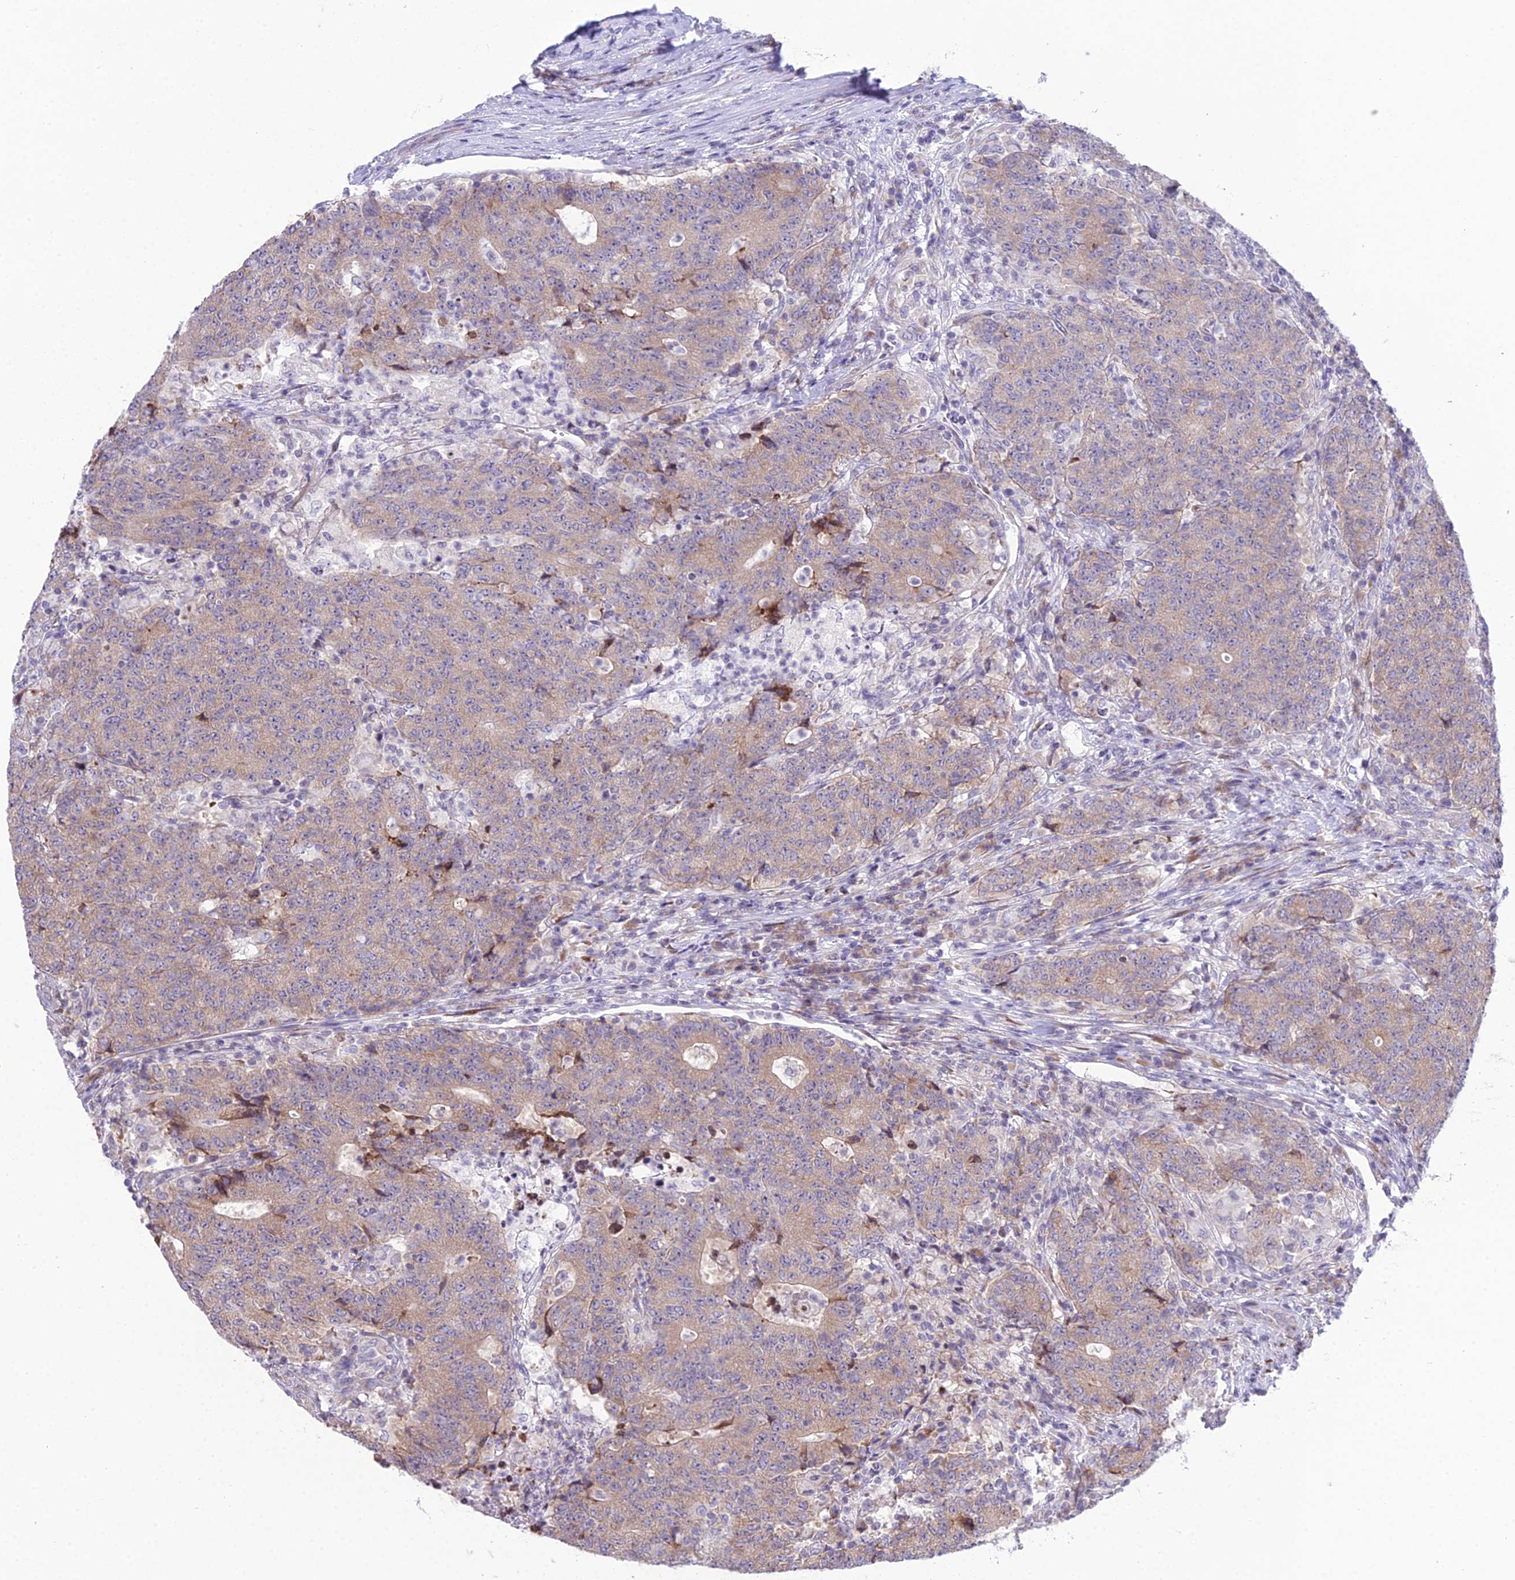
{"staining": {"intensity": "weak", "quantity": ">75%", "location": "cytoplasmic/membranous"}, "tissue": "colorectal cancer", "cell_type": "Tumor cells", "image_type": "cancer", "snomed": [{"axis": "morphology", "description": "Adenocarcinoma, NOS"}, {"axis": "topography", "description": "Colon"}], "caption": "Tumor cells display low levels of weak cytoplasmic/membranous staining in about >75% of cells in human colorectal cancer (adenocarcinoma).", "gene": "RPS26", "patient": {"sex": "female", "age": 75}}